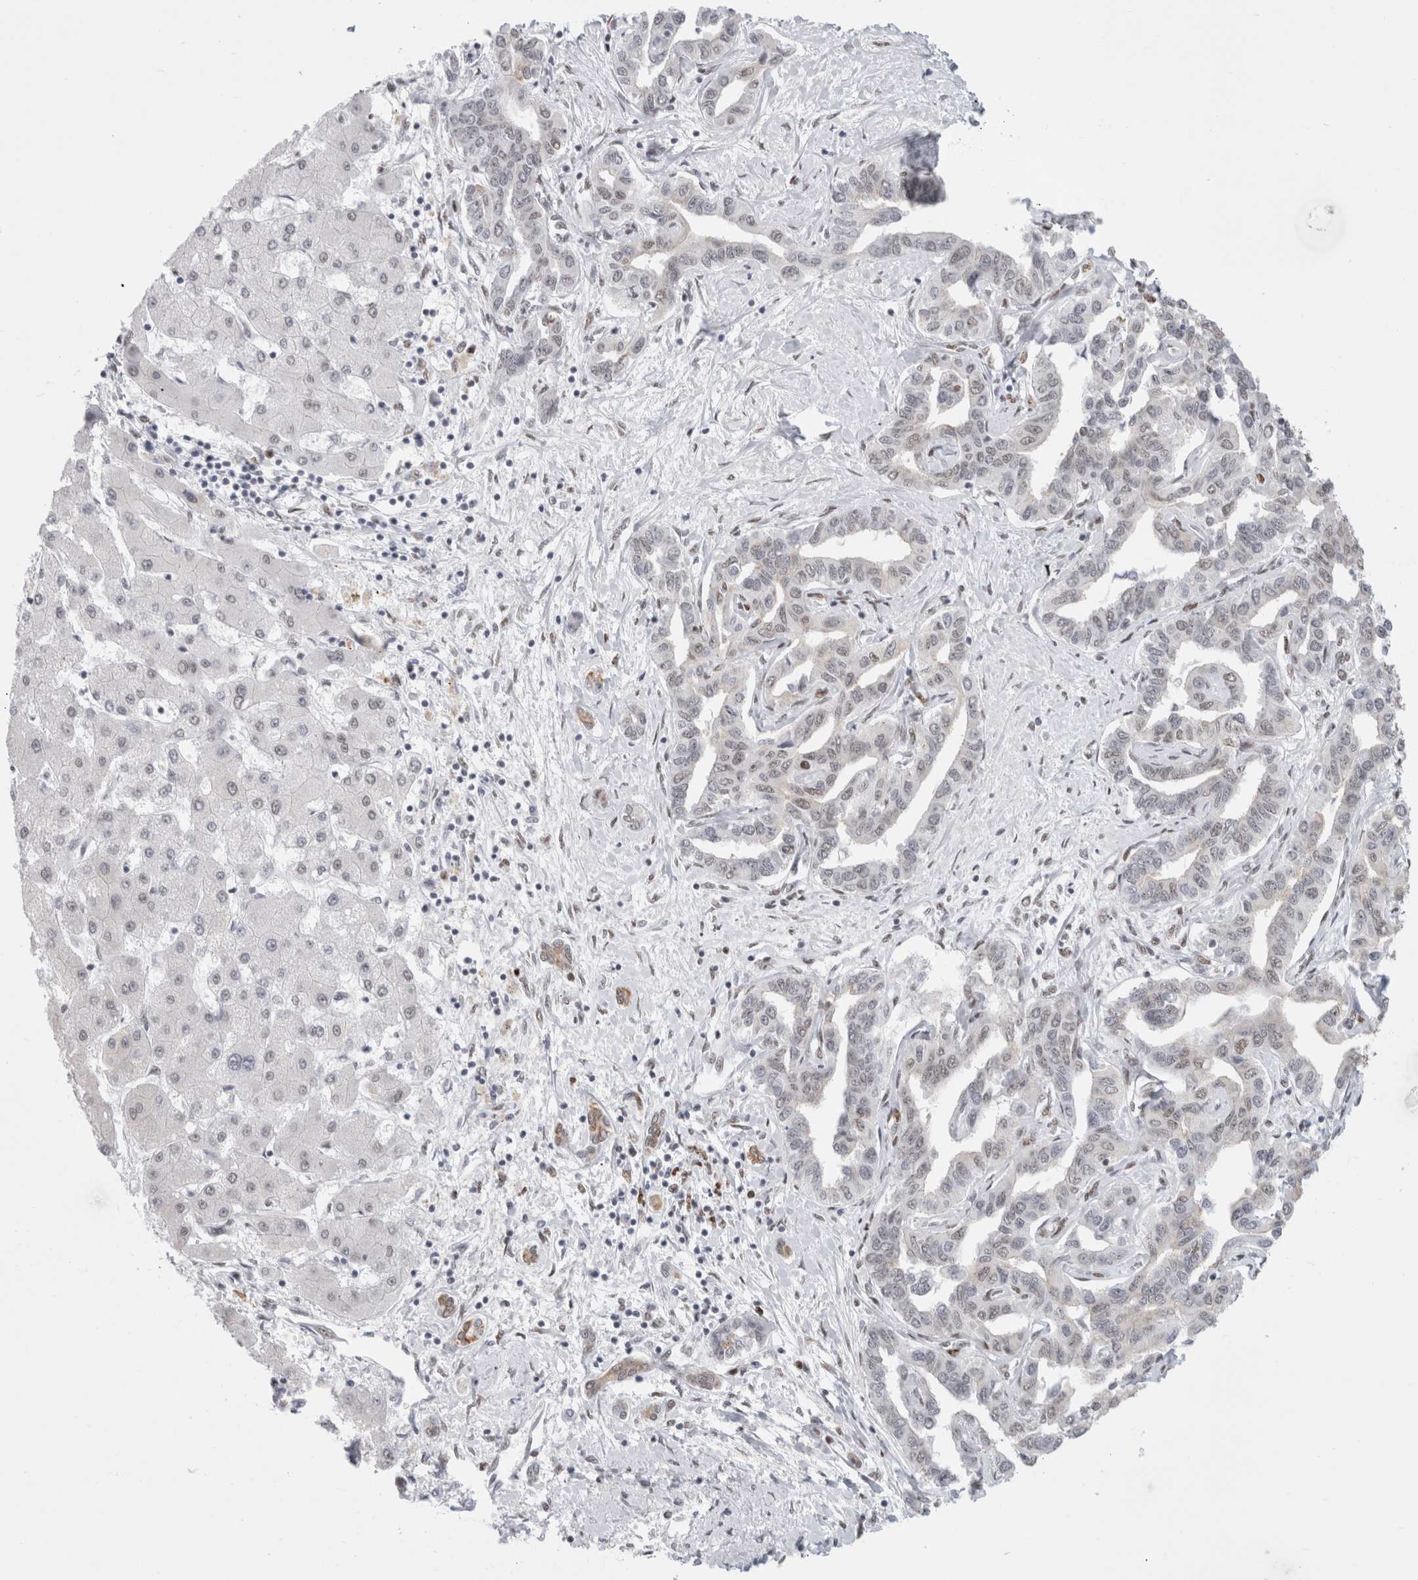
{"staining": {"intensity": "weak", "quantity": "25%-75%", "location": "nuclear"}, "tissue": "liver cancer", "cell_type": "Tumor cells", "image_type": "cancer", "snomed": [{"axis": "morphology", "description": "Cholangiocarcinoma"}, {"axis": "topography", "description": "Liver"}], "caption": "This is an image of immunohistochemistry (IHC) staining of liver cholangiocarcinoma, which shows weak positivity in the nuclear of tumor cells.", "gene": "SMARCC1", "patient": {"sex": "male", "age": 59}}